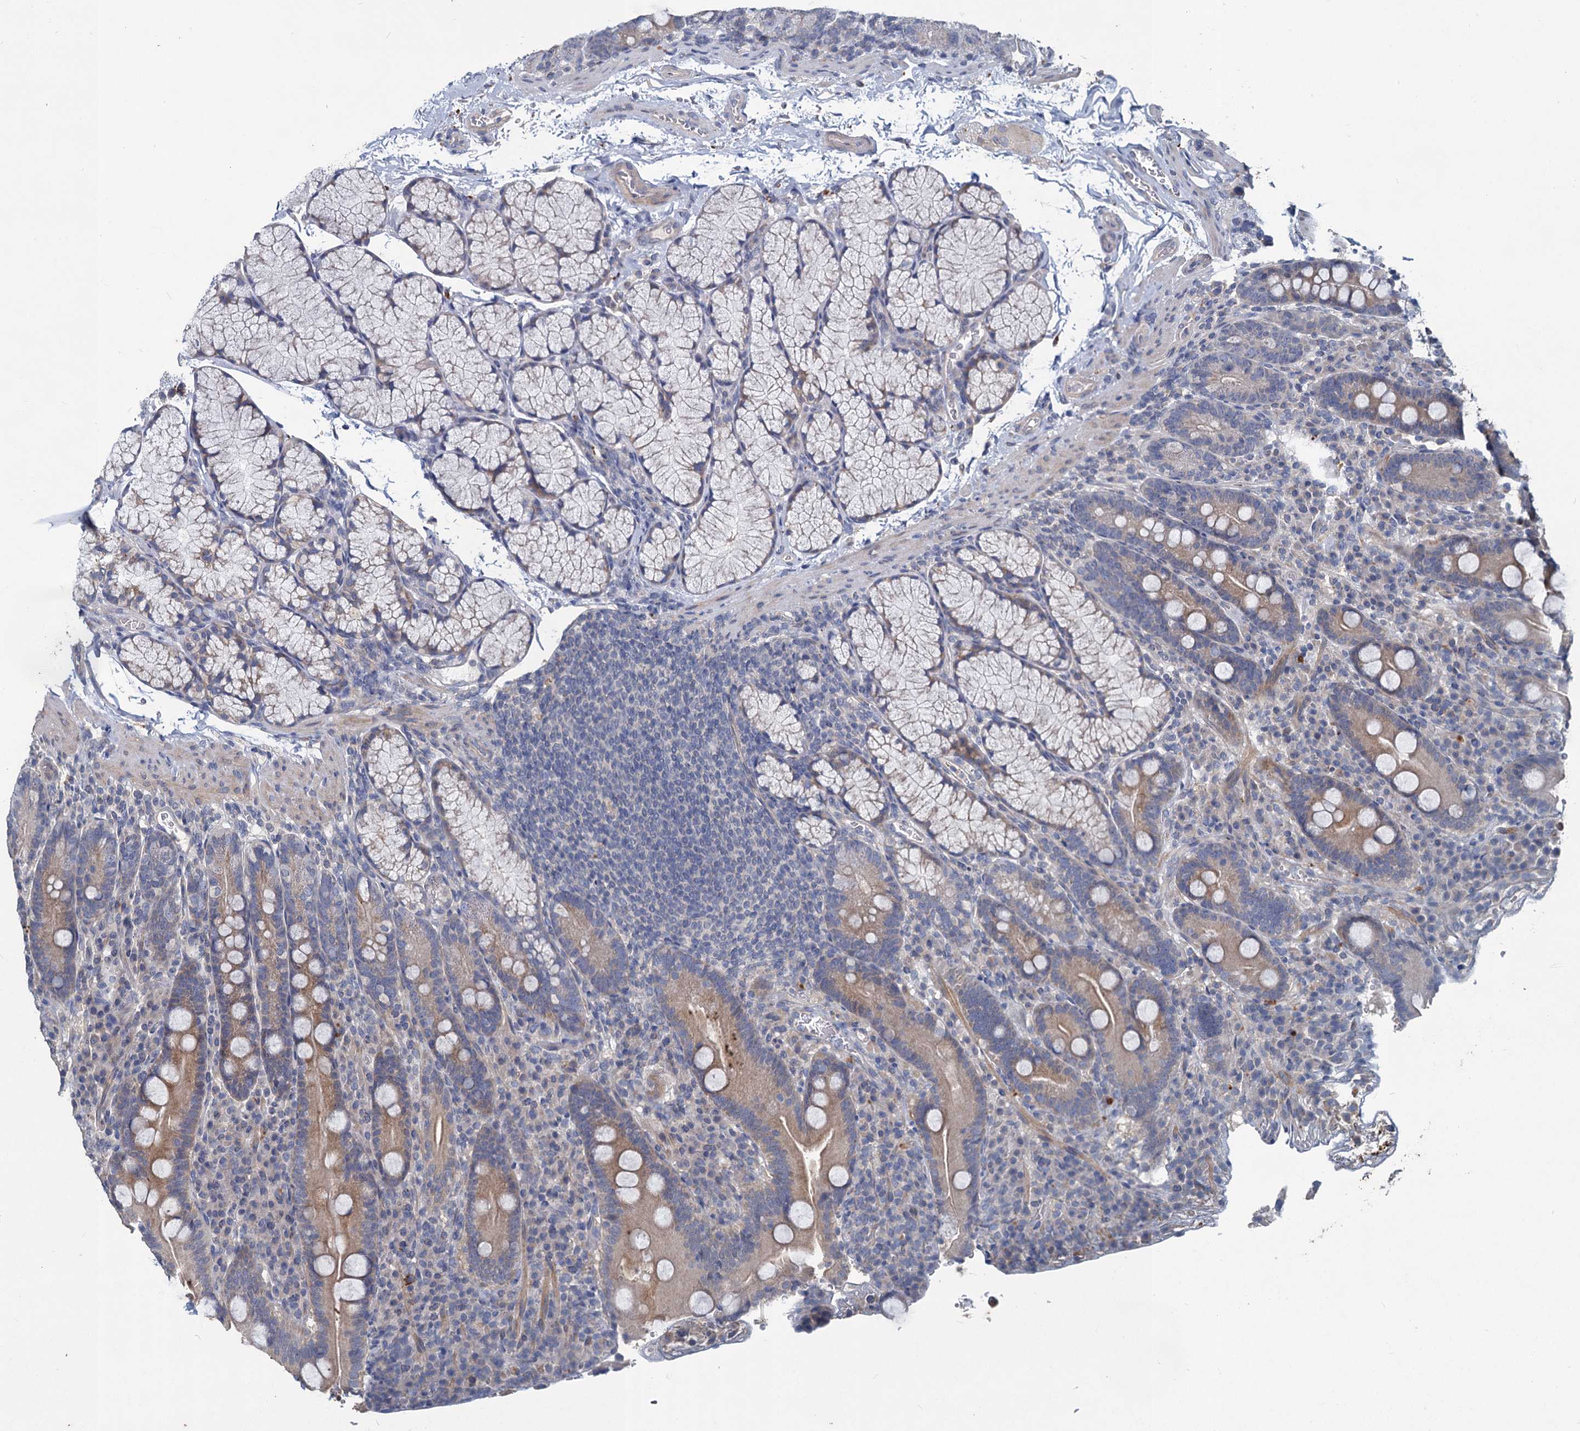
{"staining": {"intensity": "moderate", "quantity": ">75%", "location": "cytoplasmic/membranous"}, "tissue": "duodenum", "cell_type": "Glandular cells", "image_type": "normal", "snomed": [{"axis": "morphology", "description": "Normal tissue, NOS"}, {"axis": "topography", "description": "Duodenum"}], "caption": "Normal duodenum exhibits moderate cytoplasmic/membranous staining in about >75% of glandular cells, visualized by immunohistochemistry. The staining is performed using DAB (3,3'-diaminobenzidine) brown chromogen to label protein expression. The nuclei are counter-stained blue using hematoxylin.", "gene": "SLC2A7", "patient": {"sex": "male", "age": 35}}